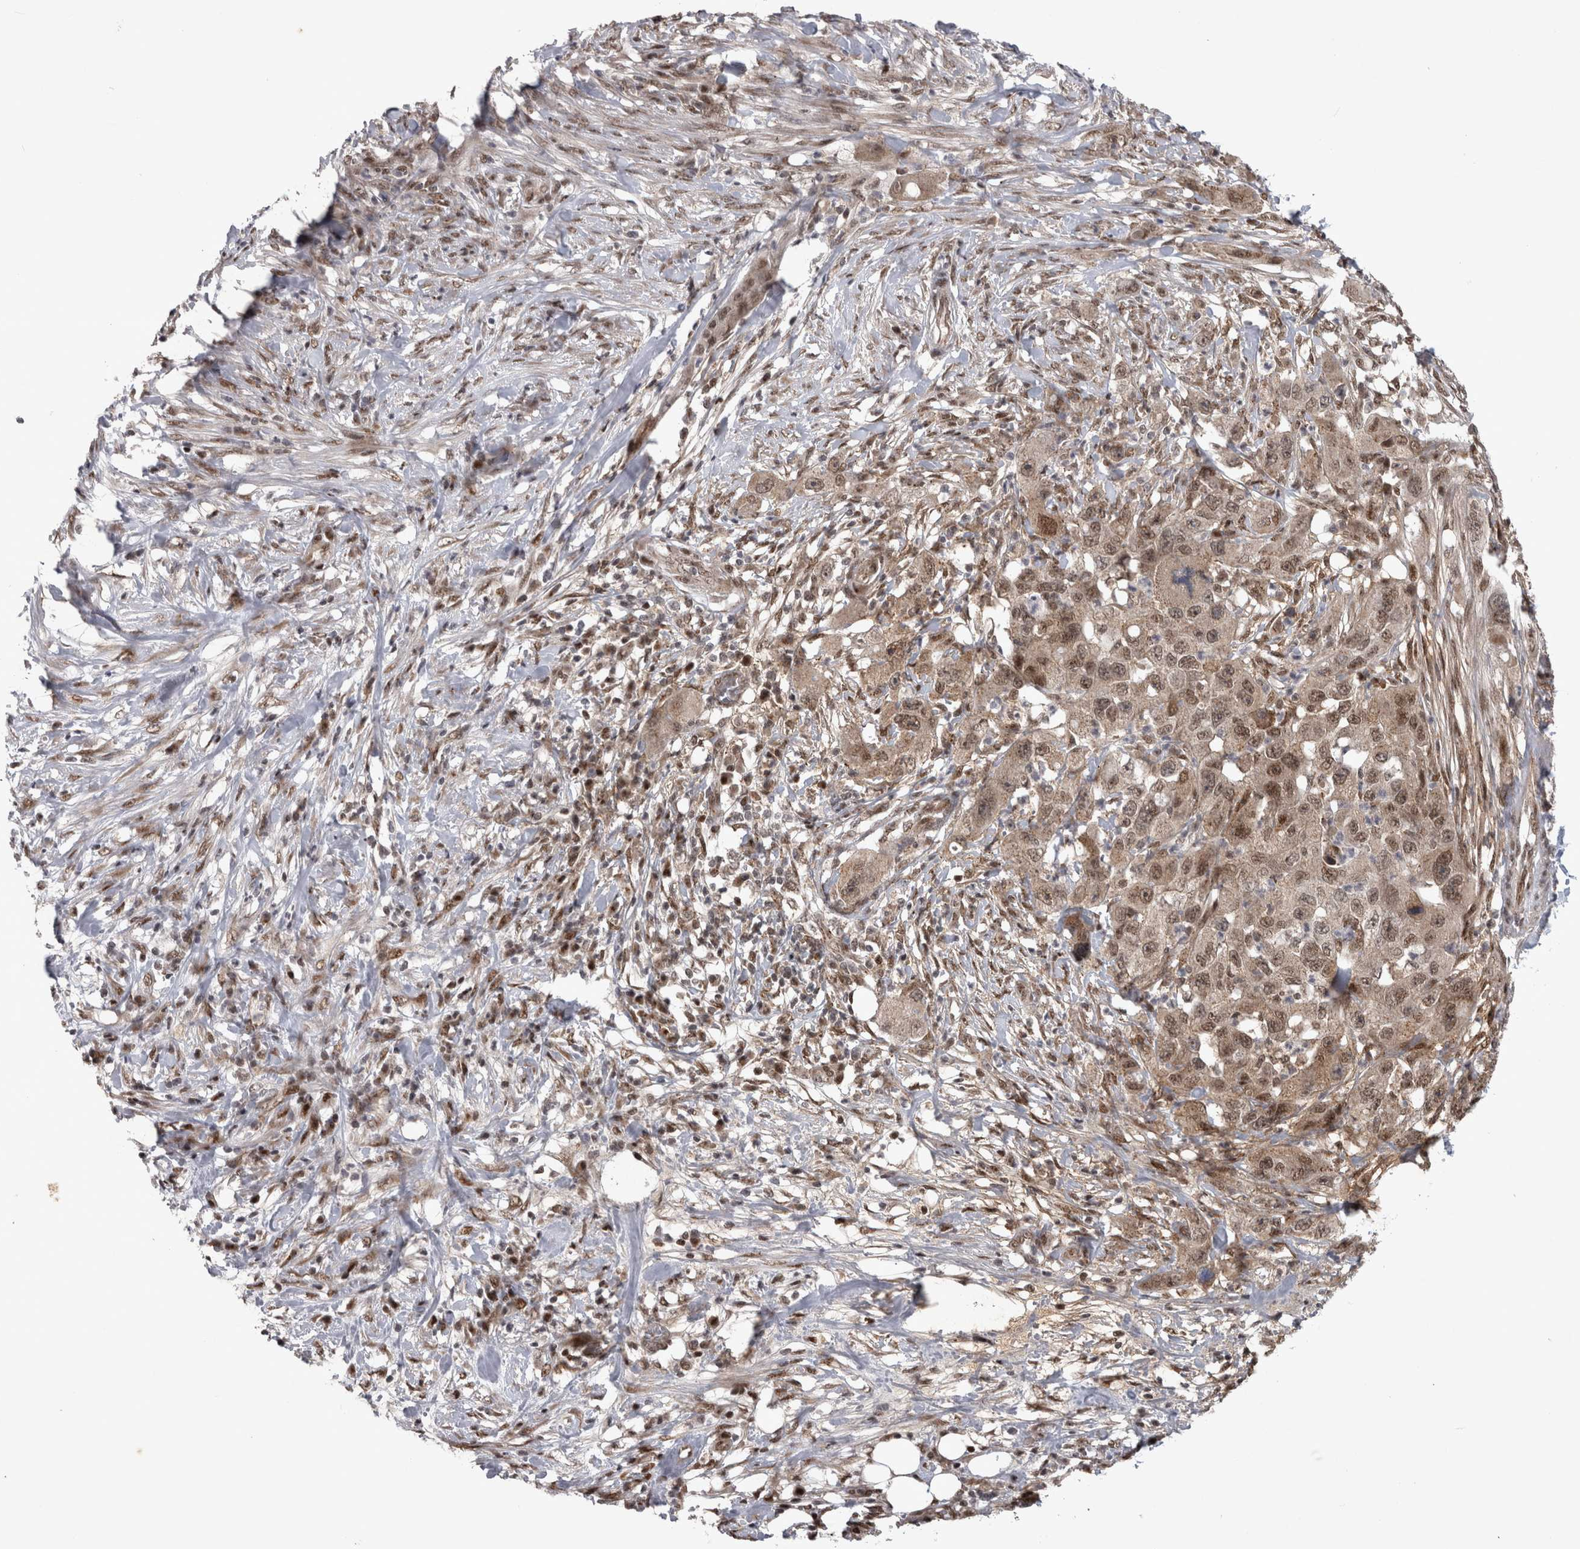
{"staining": {"intensity": "moderate", "quantity": ">75%", "location": "nuclear"}, "tissue": "pancreatic cancer", "cell_type": "Tumor cells", "image_type": "cancer", "snomed": [{"axis": "morphology", "description": "Adenocarcinoma, NOS"}, {"axis": "topography", "description": "Pancreas"}], "caption": "Protein staining of pancreatic cancer tissue displays moderate nuclear positivity in about >75% of tumor cells.", "gene": "IFI44", "patient": {"sex": "female", "age": 78}}